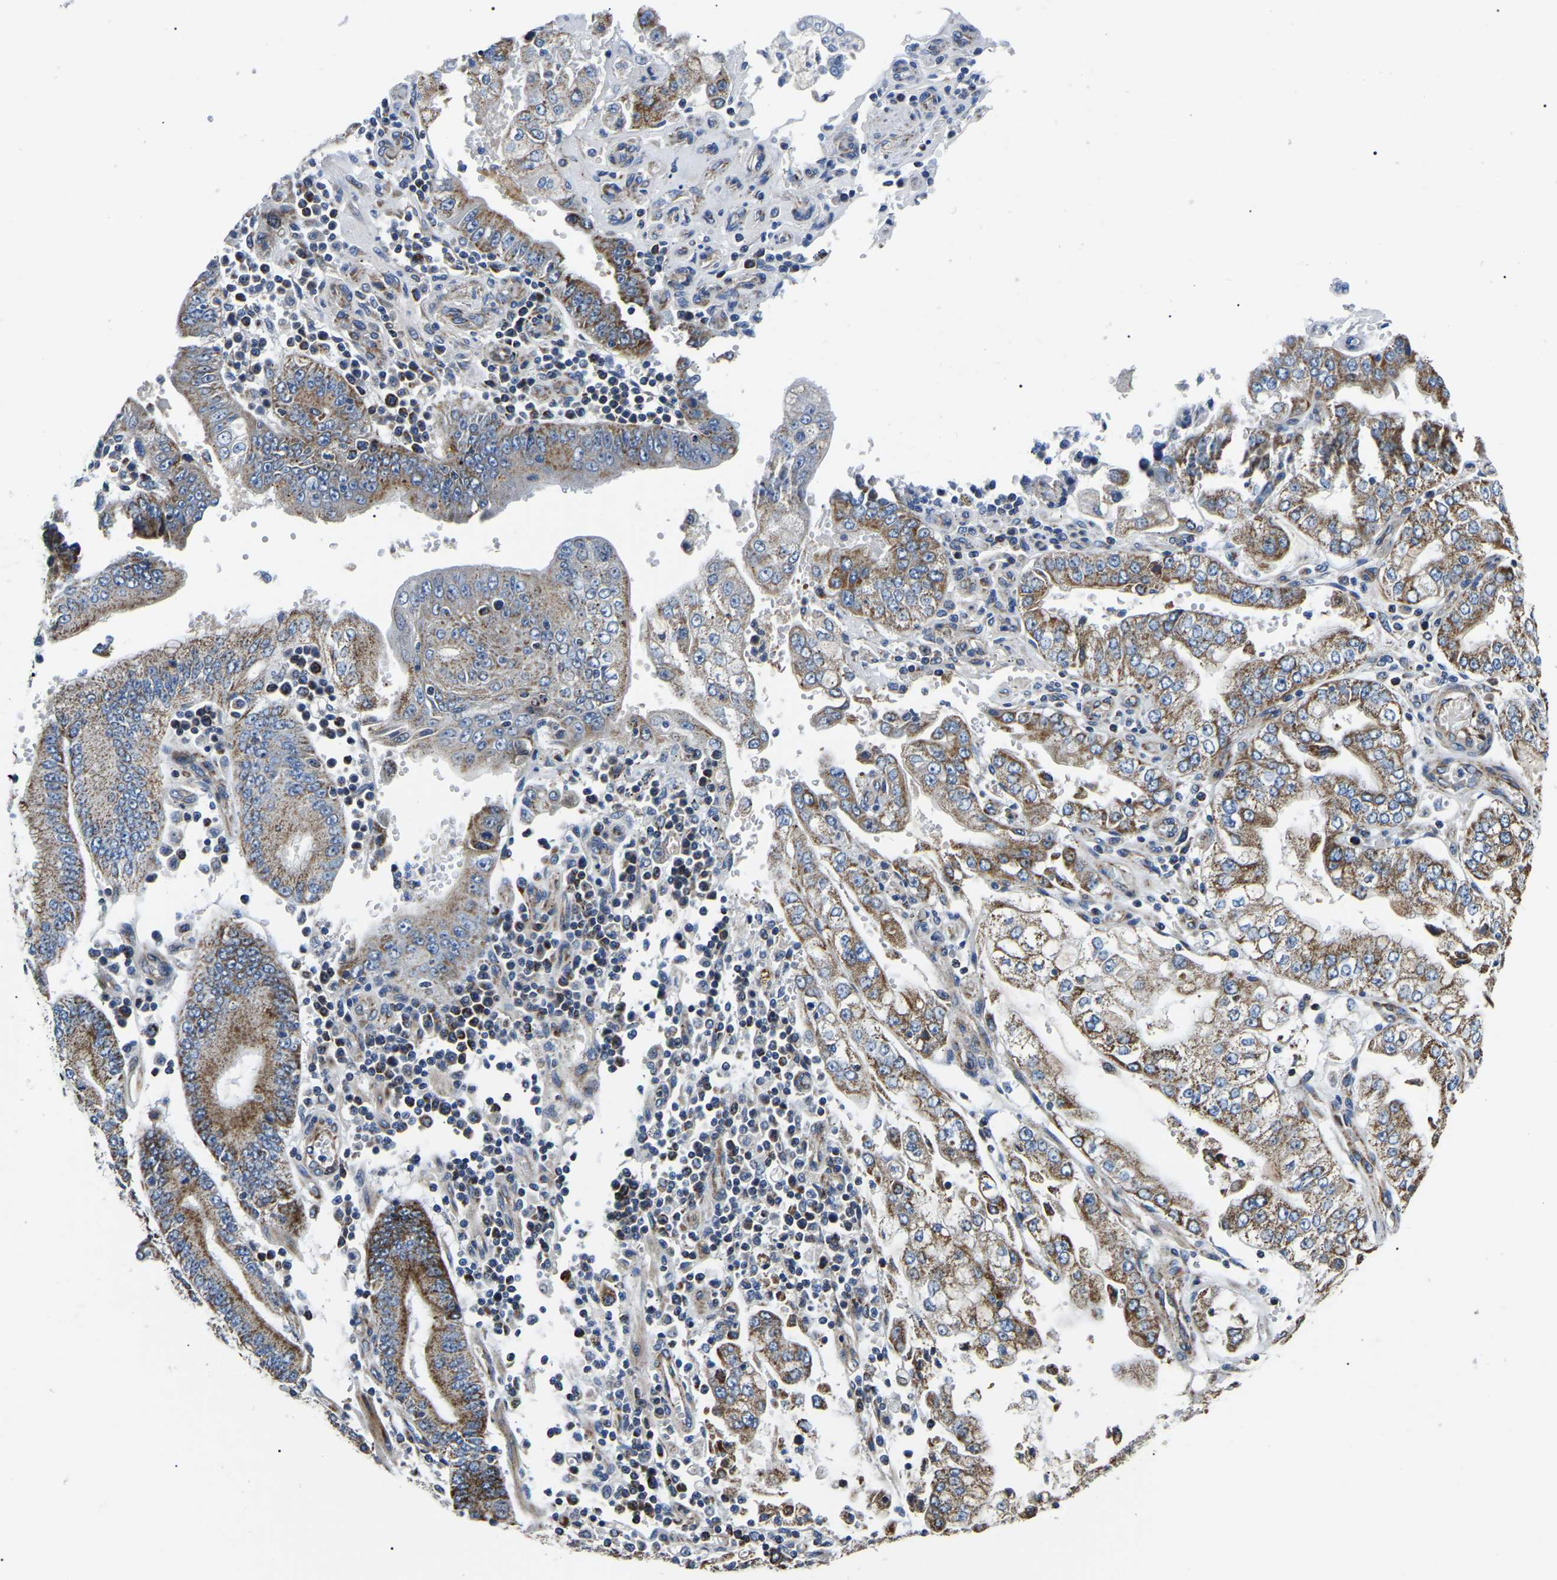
{"staining": {"intensity": "moderate", "quantity": "25%-75%", "location": "cytoplasmic/membranous"}, "tissue": "stomach cancer", "cell_type": "Tumor cells", "image_type": "cancer", "snomed": [{"axis": "morphology", "description": "Adenocarcinoma, NOS"}, {"axis": "topography", "description": "Stomach"}], "caption": "IHC (DAB (3,3'-diaminobenzidine)) staining of human stomach adenocarcinoma shows moderate cytoplasmic/membranous protein expression in about 25%-75% of tumor cells. (IHC, brightfield microscopy, high magnification).", "gene": "PPM1E", "patient": {"sex": "male", "age": 76}}